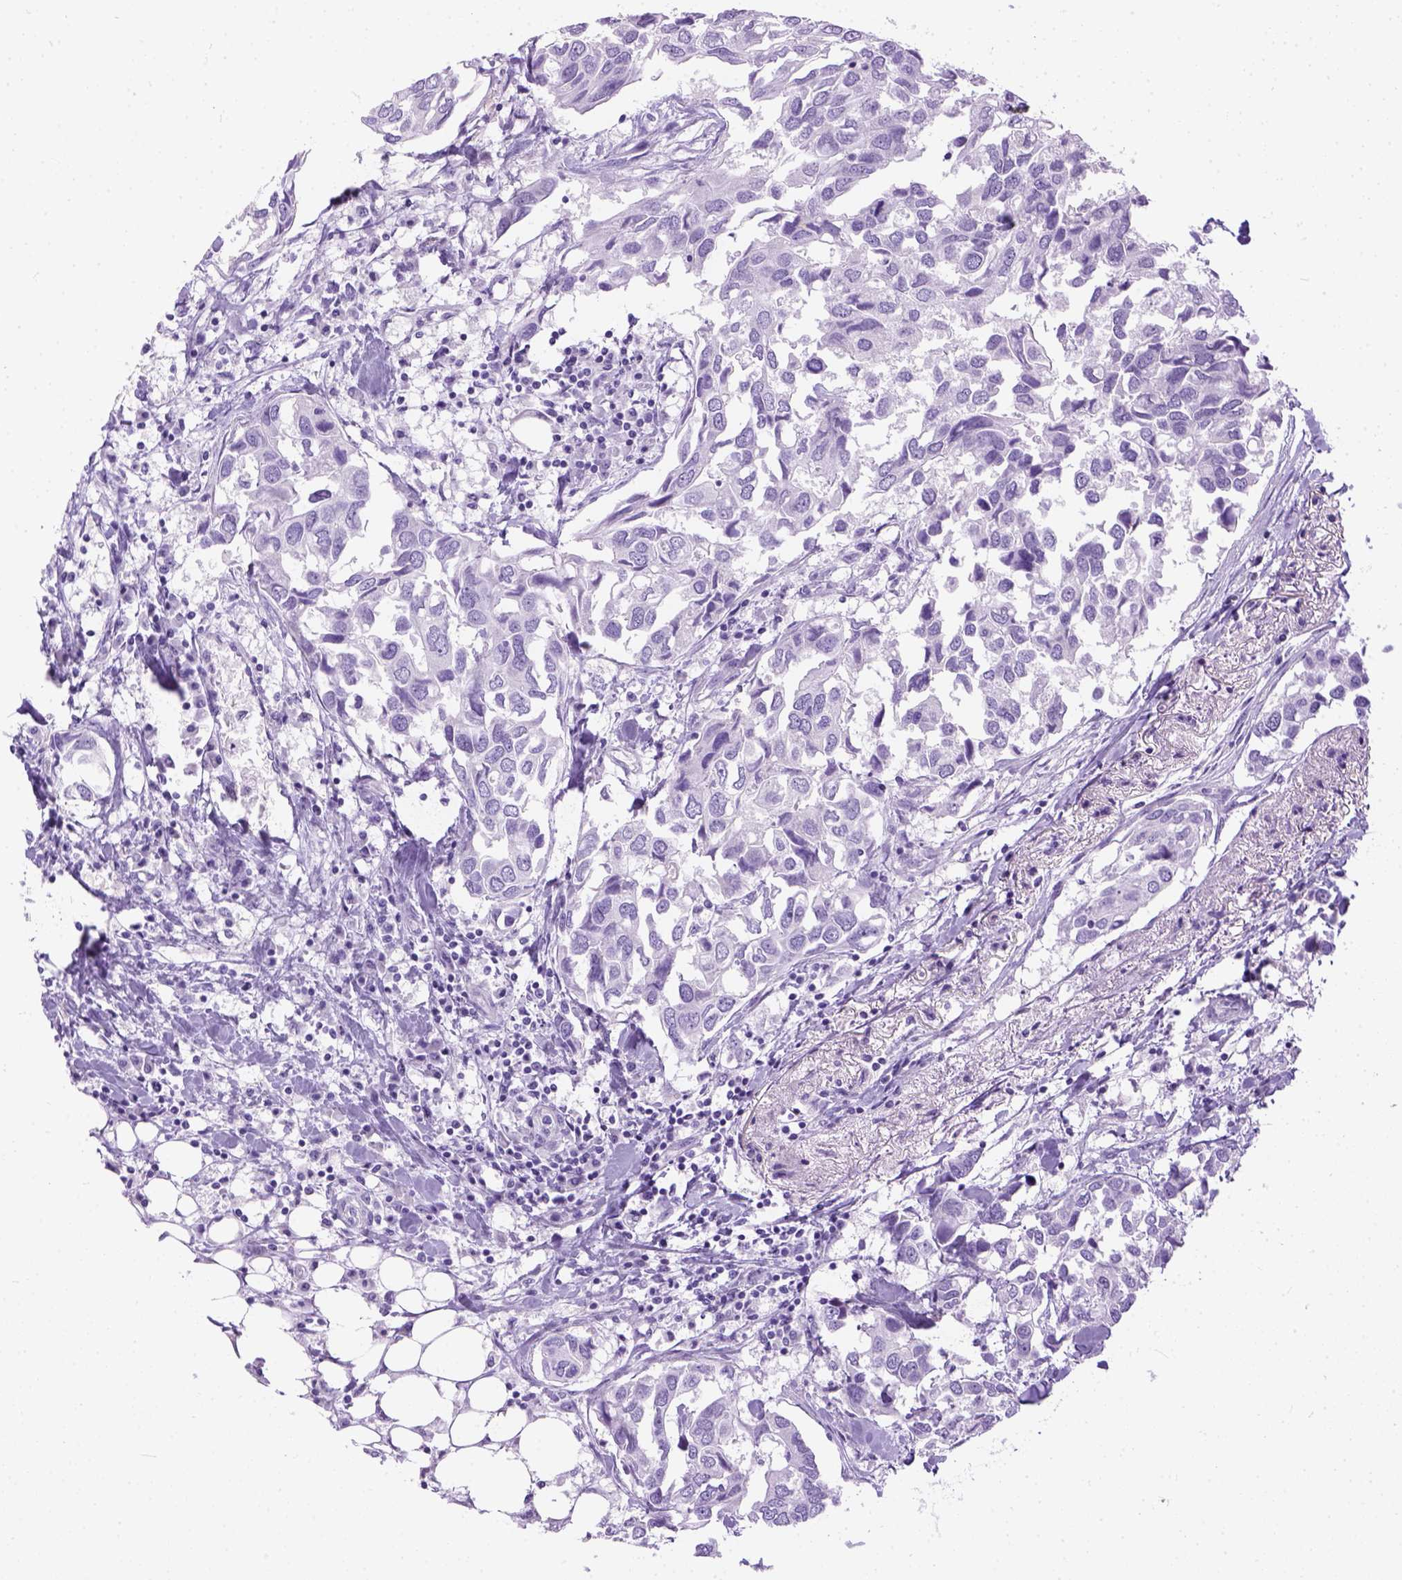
{"staining": {"intensity": "negative", "quantity": "none", "location": "none"}, "tissue": "breast cancer", "cell_type": "Tumor cells", "image_type": "cancer", "snomed": [{"axis": "morphology", "description": "Duct carcinoma"}, {"axis": "topography", "description": "Breast"}], "caption": "The micrograph demonstrates no staining of tumor cells in breast cancer.", "gene": "TMEM38A", "patient": {"sex": "female", "age": 83}}